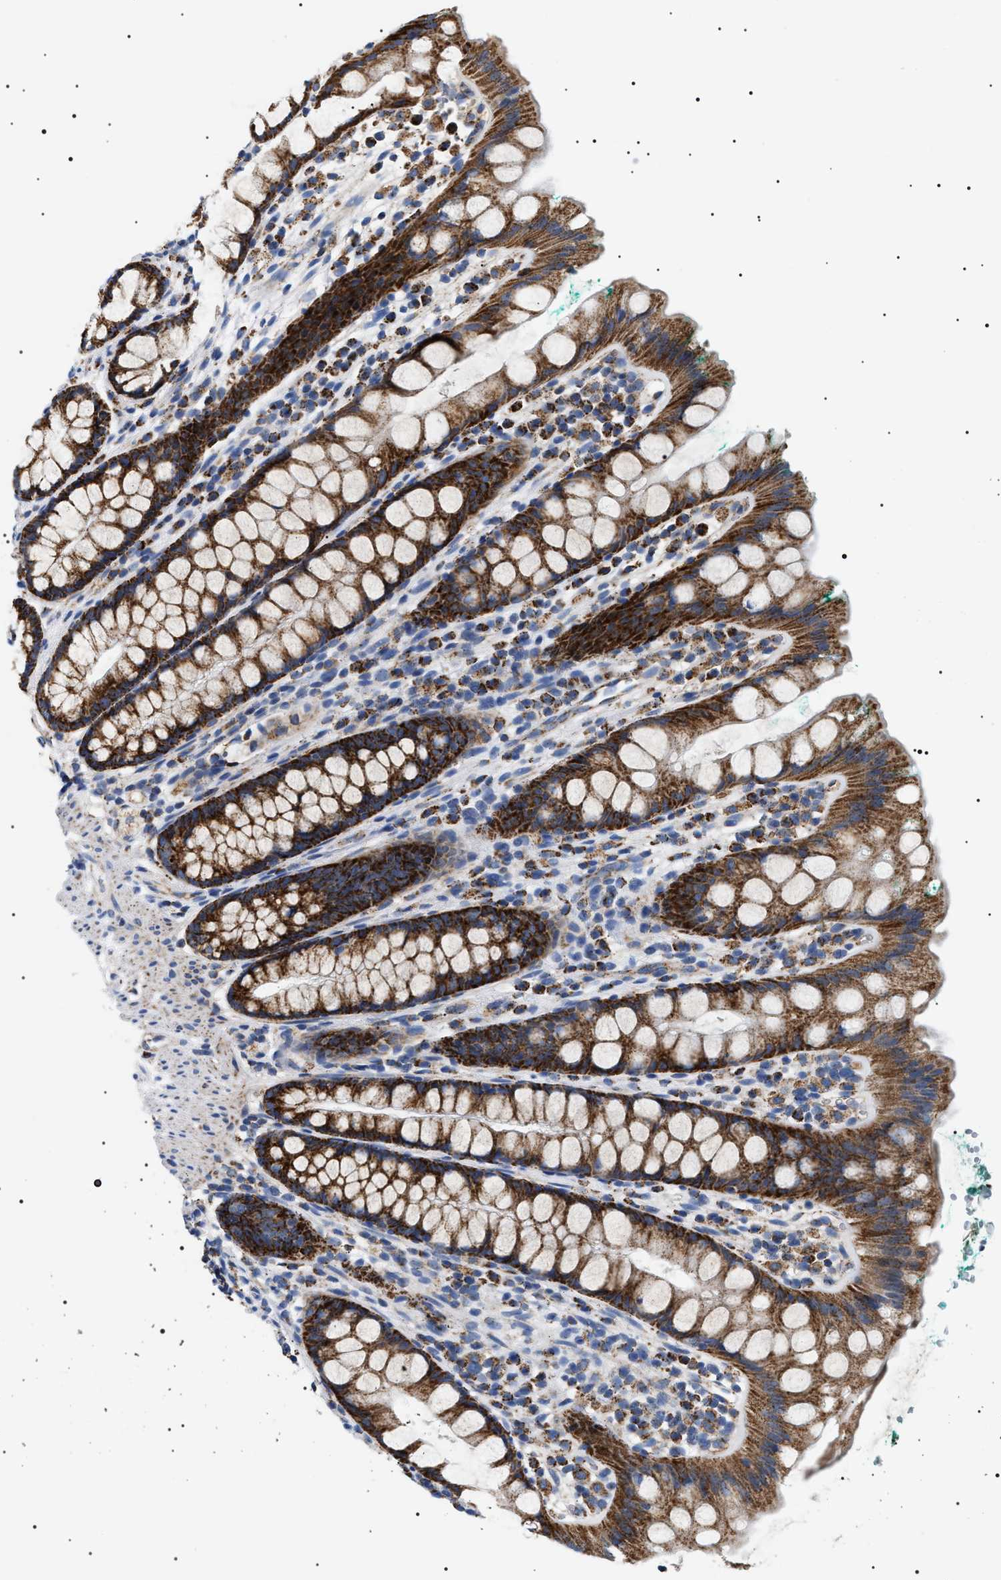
{"staining": {"intensity": "strong", "quantity": ">75%", "location": "cytoplasmic/membranous"}, "tissue": "rectum", "cell_type": "Glandular cells", "image_type": "normal", "snomed": [{"axis": "morphology", "description": "Normal tissue, NOS"}, {"axis": "topography", "description": "Rectum"}], "caption": "A high amount of strong cytoplasmic/membranous staining is identified in approximately >75% of glandular cells in benign rectum. Using DAB (brown) and hematoxylin (blue) stains, captured at high magnification using brightfield microscopy.", "gene": "OXSM", "patient": {"sex": "female", "age": 65}}